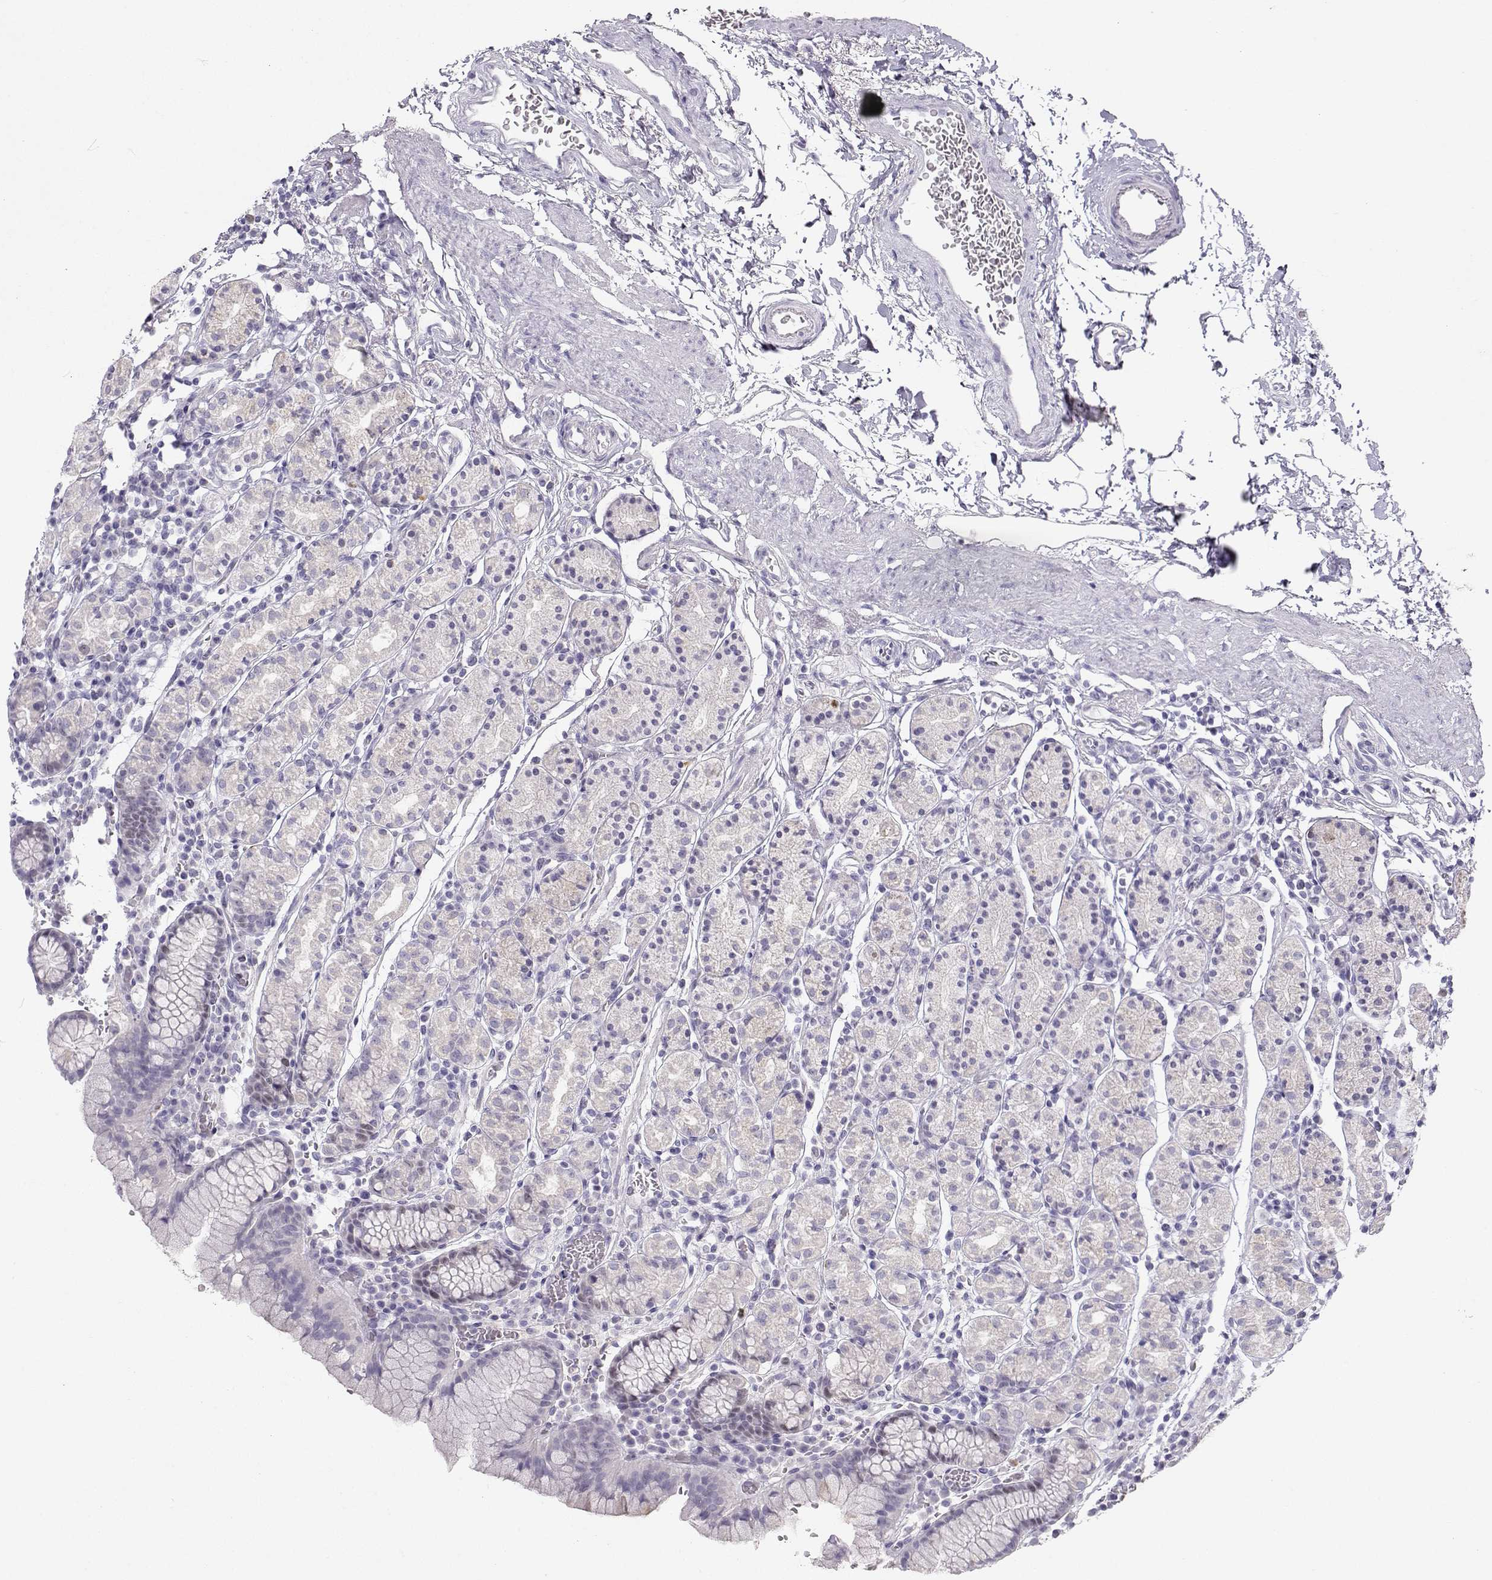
{"staining": {"intensity": "negative", "quantity": "none", "location": "none"}, "tissue": "stomach", "cell_type": "Glandular cells", "image_type": "normal", "snomed": [{"axis": "morphology", "description": "Normal tissue, NOS"}, {"axis": "topography", "description": "Stomach, upper"}, {"axis": "topography", "description": "Stomach"}], "caption": "The histopathology image displays no significant staining in glandular cells of stomach. (DAB immunohistochemistry (IHC), high magnification).", "gene": "OPN5", "patient": {"sex": "male", "age": 62}}